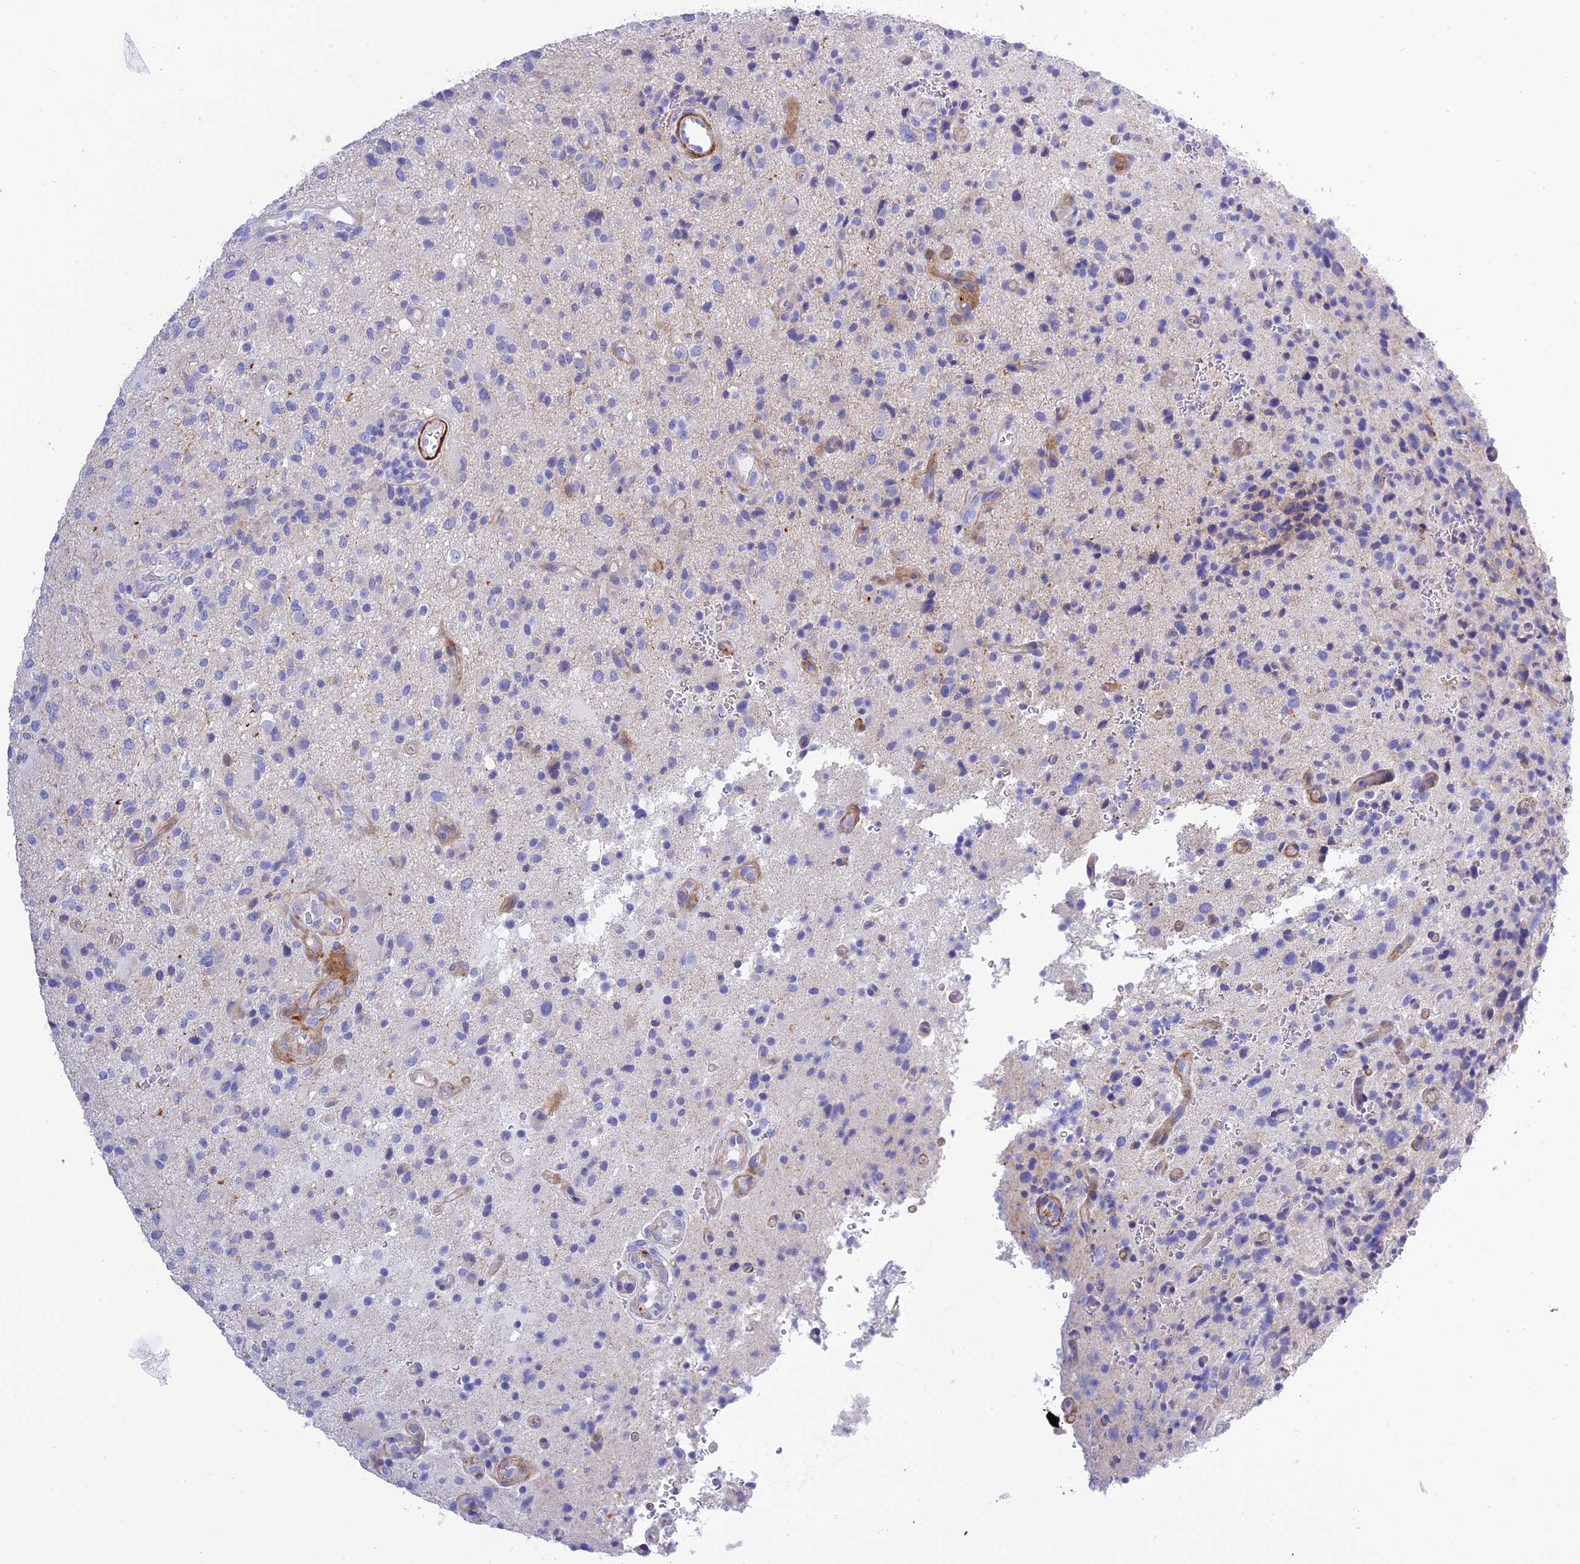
{"staining": {"intensity": "negative", "quantity": "none", "location": "none"}, "tissue": "glioma", "cell_type": "Tumor cells", "image_type": "cancer", "snomed": [{"axis": "morphology", "description": "Glioma, malignant, High grade"}, {"axis": "topography", "description": "Brain"}], "caption": "DAB immunohistochemical staining of glioma demonstrates no significant positivity in tumor cells. Brightfield microscopy of immunohistochemistry stained with DAB (brown) and hematoxylin (blue), captured at high magnification.", "gene": "FRA10AC1", "patient": {"sex": "male", "age": 47}}